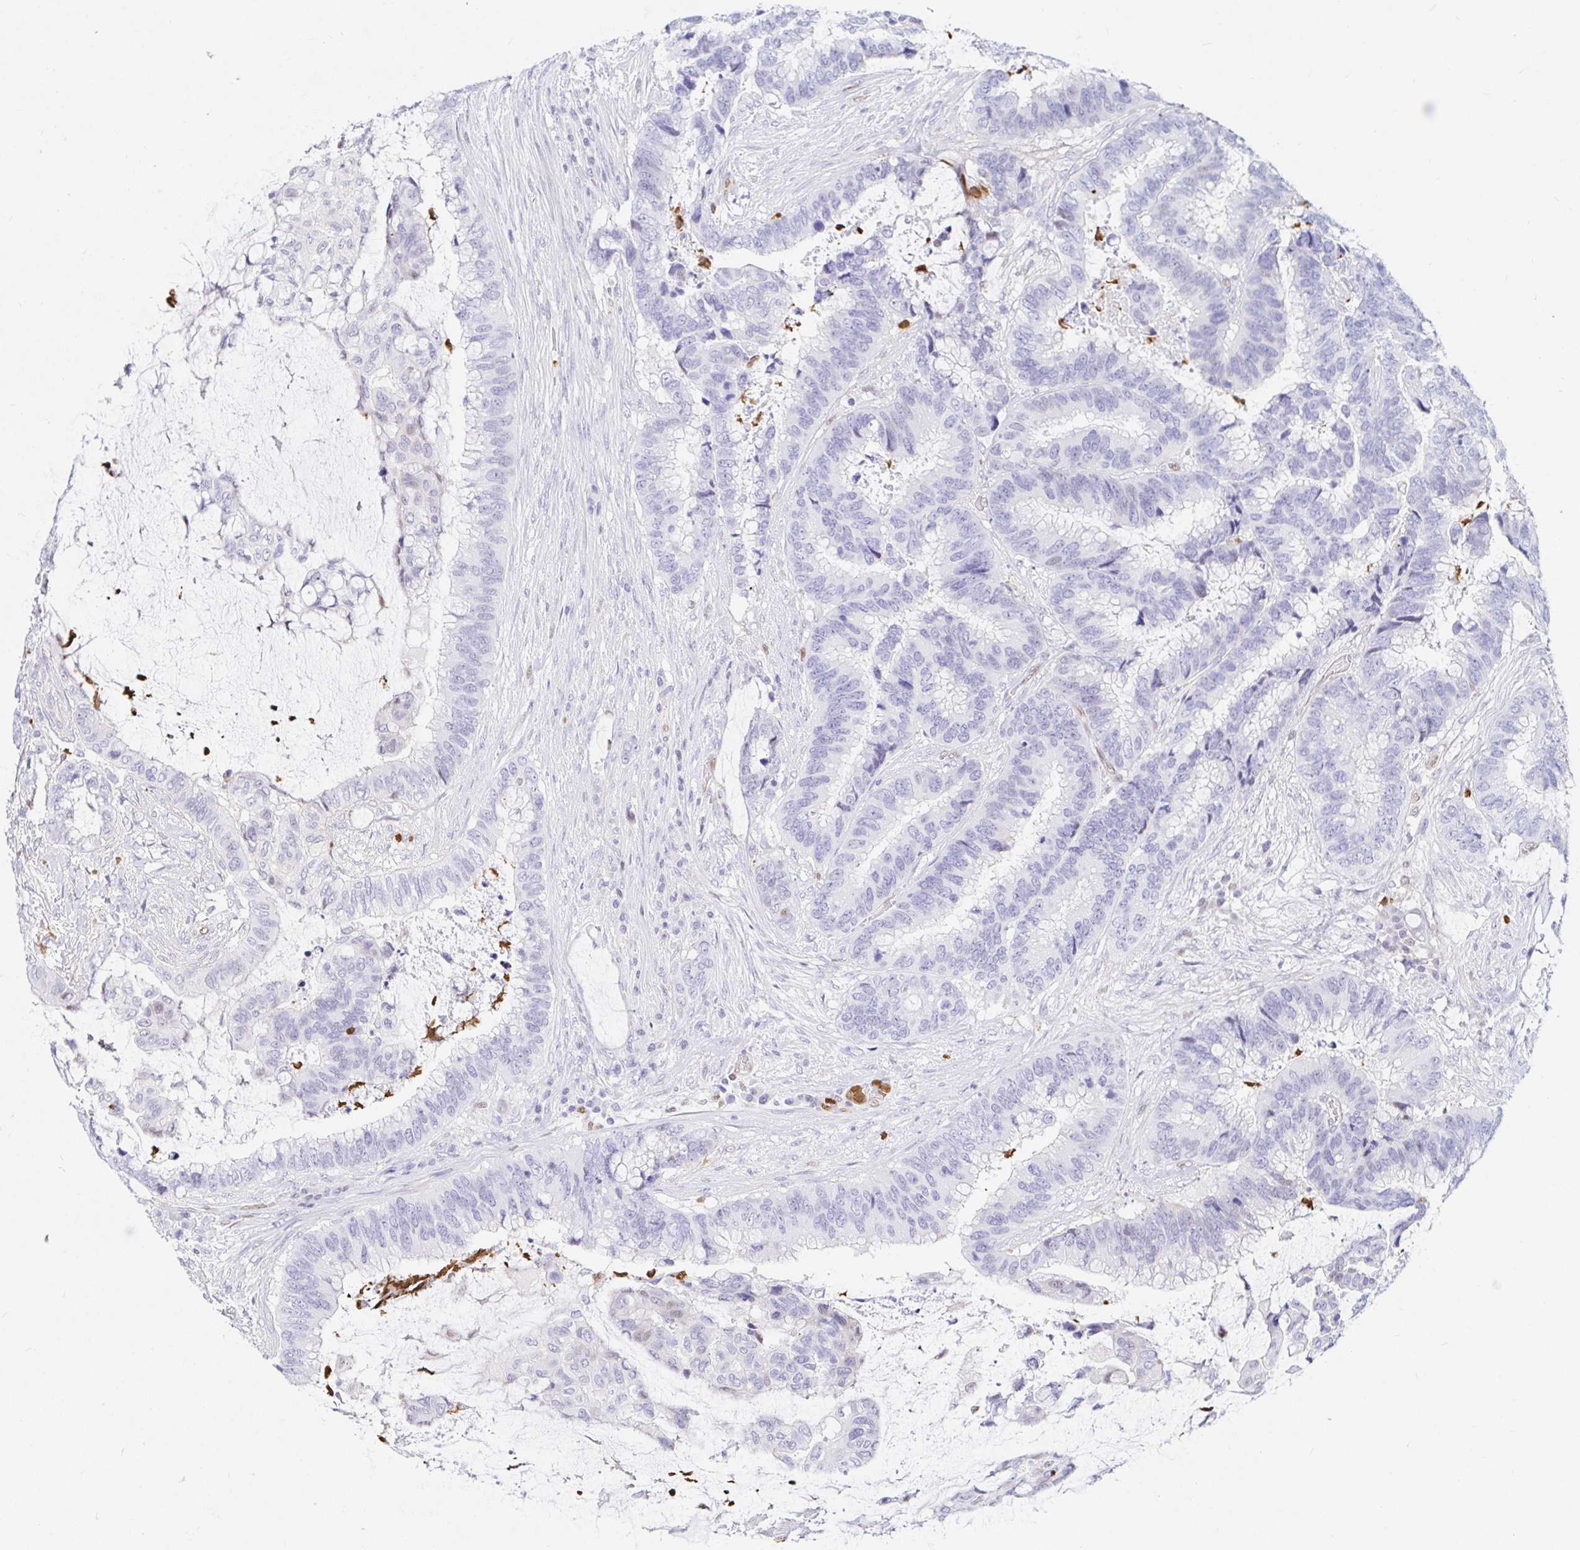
{"staining": {"intensity": "negative", "quantity": "none", "location": "none"}, "tissue": "colorectal cancer", "cell_type": "Tumor cells", "image_type": "cancer", "snomed": [{"axis": "morphology", "description": "Adenocarcinoma, NOS"}, {"axis": "topography", "description": "Rectum"}], "caption": "IHC of human colorectal cancer shows no expression in tumor cells.", "gene": "HINFP", "patient": {"sex": "female", "age": 59}}